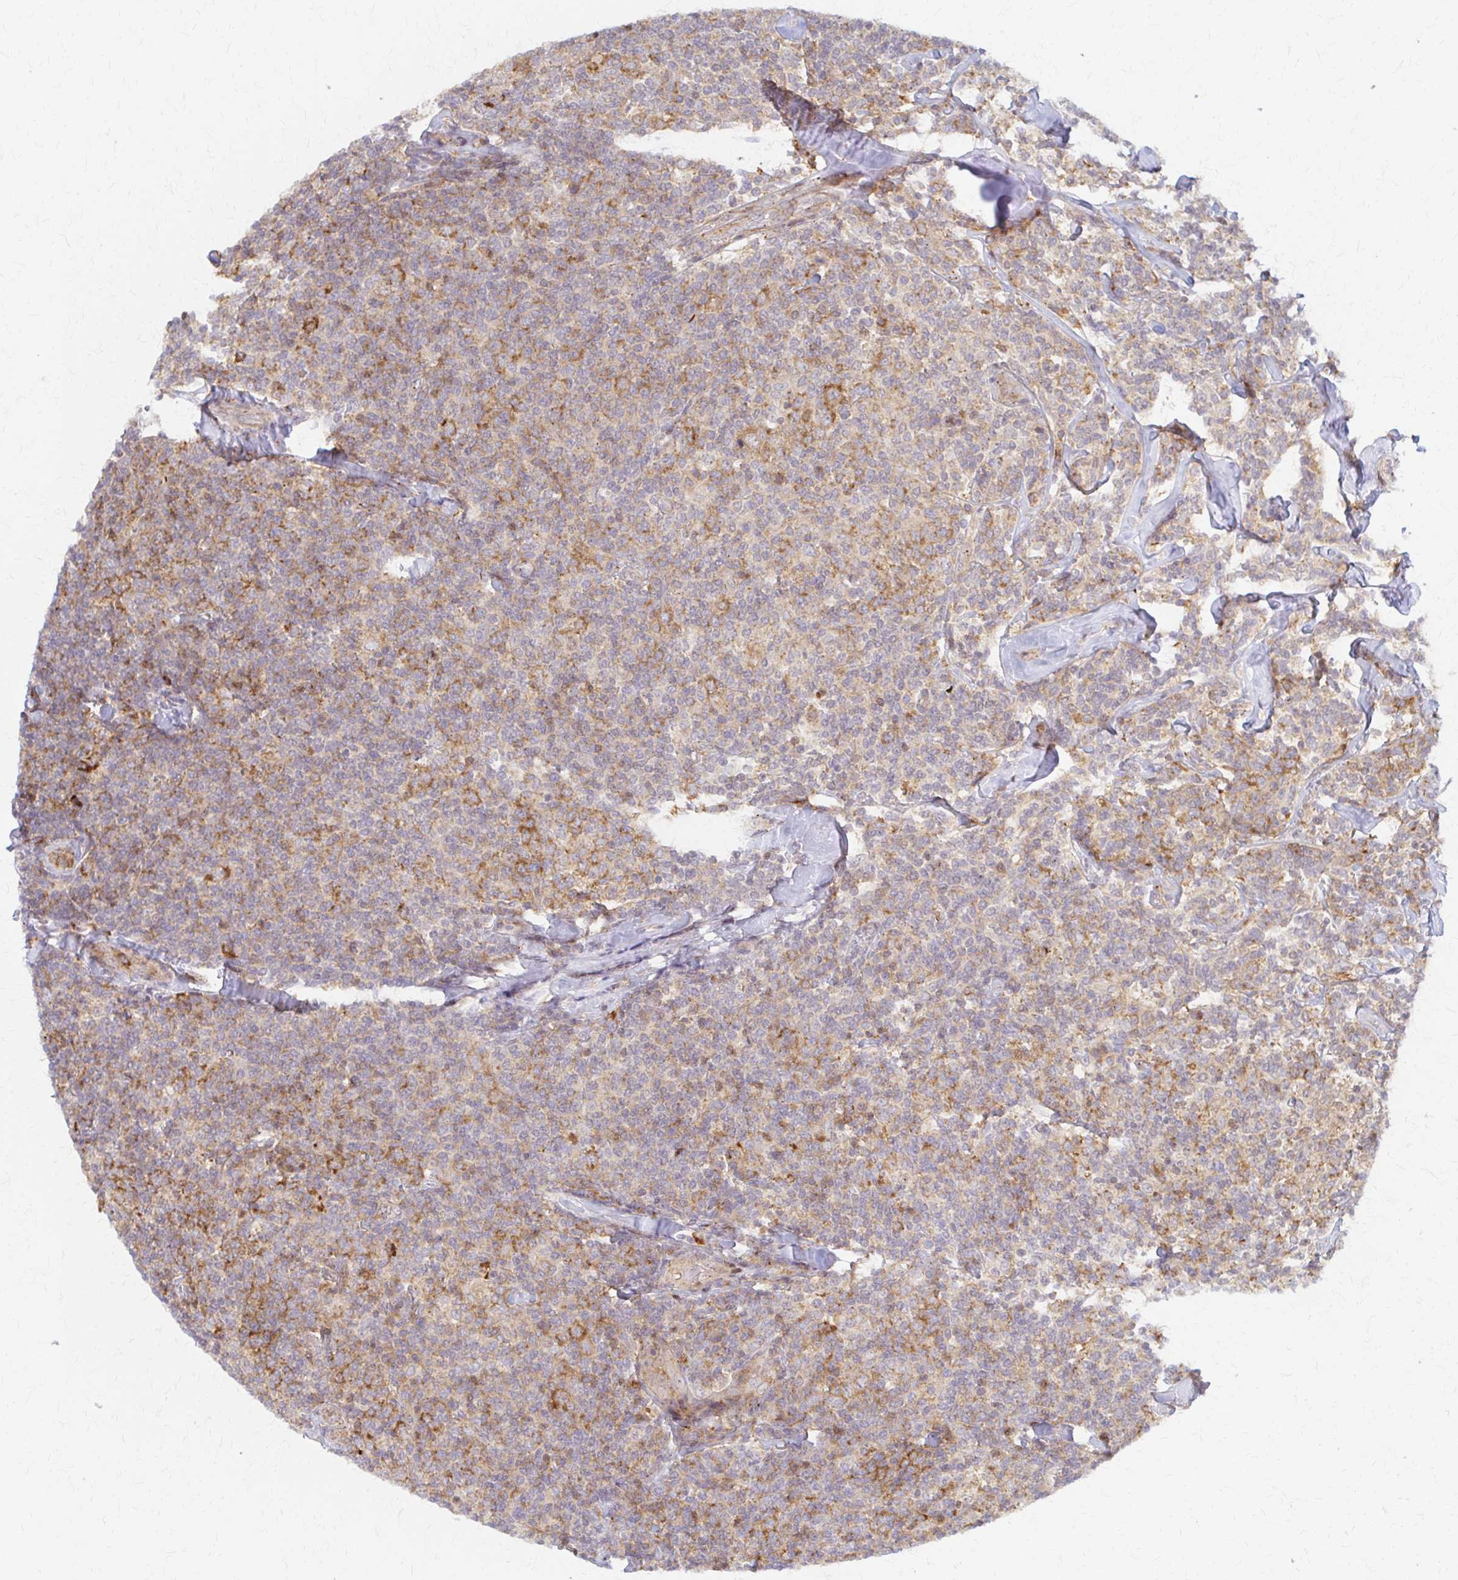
{"staining": {"intensity": "moderate", "quantity": "25%-75%", "location": "cytoplasmic/membranous"}, "tissue": "lymphoma", "cell_type": "Tumor cells", "image_type": "cancer", "snomed": [{"axis": "morphology", "description": "Malignant lymphoma, non-Hodgkin's type, Low grade"}, {"axis": "topography", "description": "Lymph node"}], "caption": "DAB (3,3'-diaminobenzidine) immunohistochemical staining of human lymphoma reveals moderate cytoplasmic/membranous protein expression in about 25%-75% of tumor cells.", "gene": "ARHGAP35", "patient": {"sex": "female", "age": 56}}